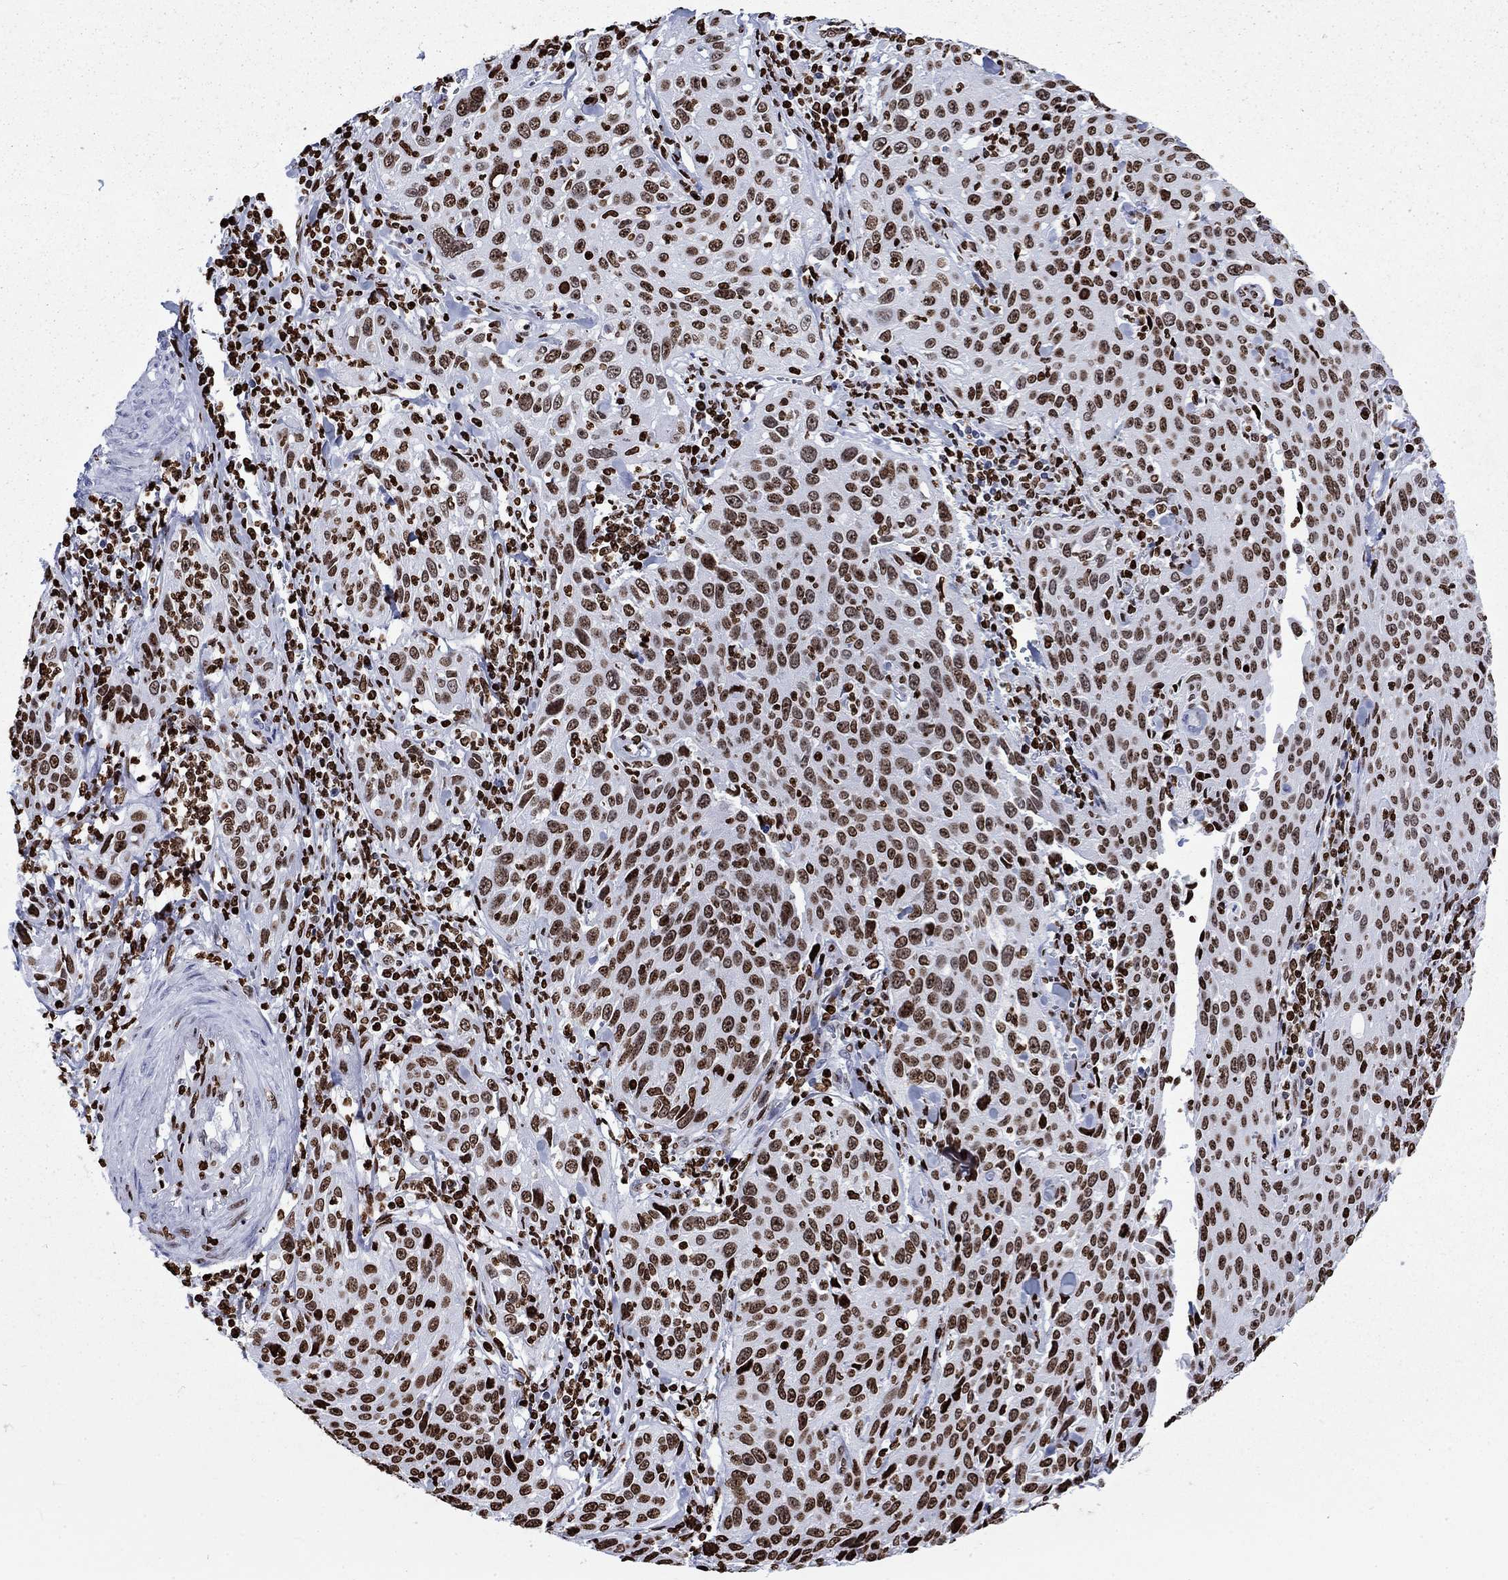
{"staining": {"intensity": "moderate", "quantity": ">75%", "location": "nuclear"}, "tissue": "cervical cancer", "cell_type": "Tumor cells", "image_type": "cancer", "snomed": [{"axis": "morphology", "description": "Squamous cell carcinoma, NOS"}, {"axis": "topography", "description": "Cervix"}], "caption": "Immunohistochemistry (IHC) of cervical cancer (squamous cell carcinoma) displays medium levels of moderate nuclear expression in about >75% of tumor cells.", "gene": "H1-5", "patient": {"sex": "female", "age": 26}}